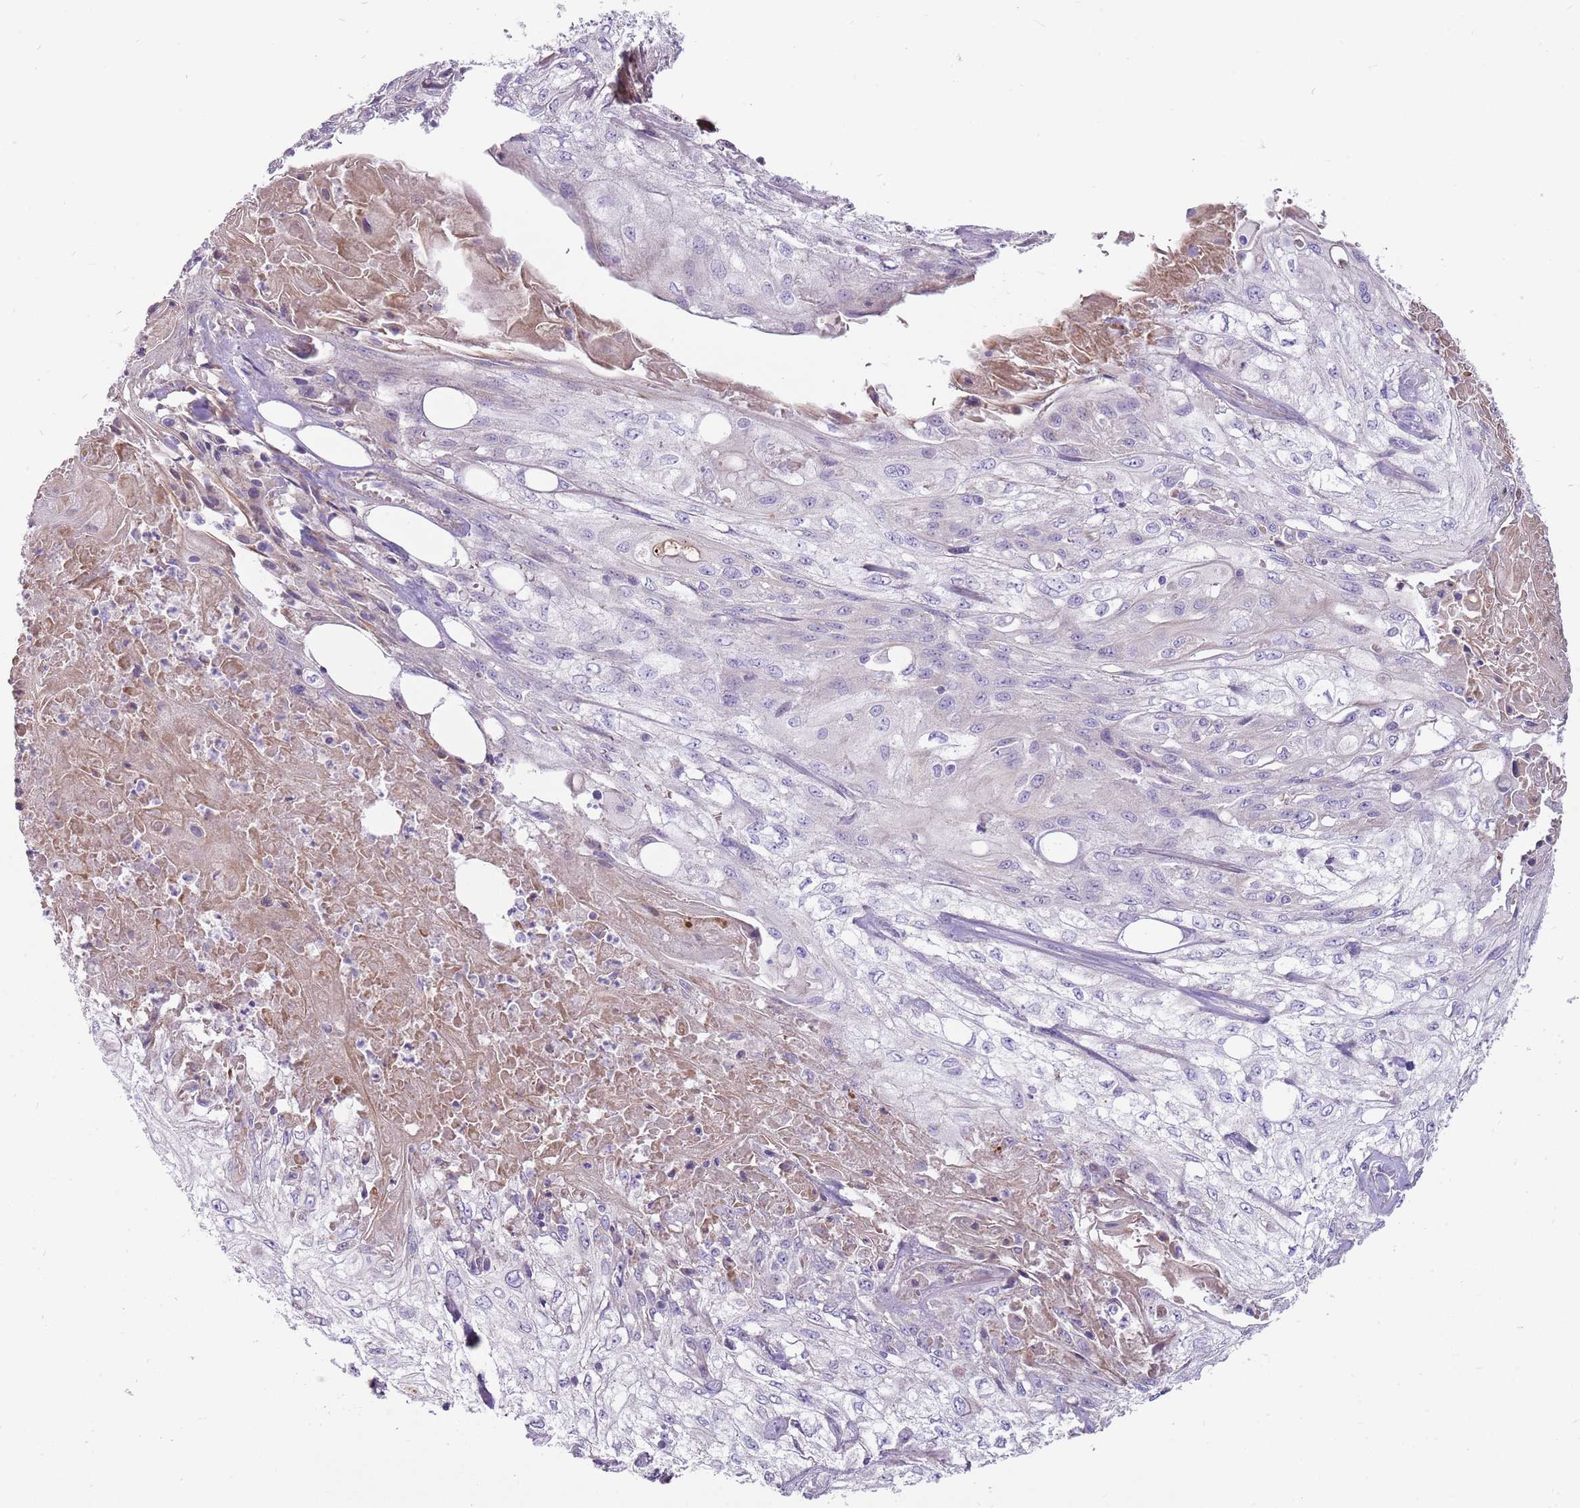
{"staining": {"intensity": "negative", "quantity": "none", "location": "none"}, "tissue": "skin cancer", "cell_type": "Tumor cells", "image_type": "cancer", "snomed": [{"axis": "morphology", "description": "Squamous cell carcinoma, NOS"}, {"axis": "morphology", "description": "Squamous cell carcinoma, metastatic, NOS"}, {"axis": "topography", "description": "Skin"}, {"axis": "topography", "description": "Lymph node"}], "caption": "Immunohistochemistry (IHC) micrograph of human metastatic squamous cell carcinoma (skin) stained for a protein (brown), which demonstrates no expression in tumor cells.", "gene": "MCUB", "patient": {"sex": "male", "age": 75}}